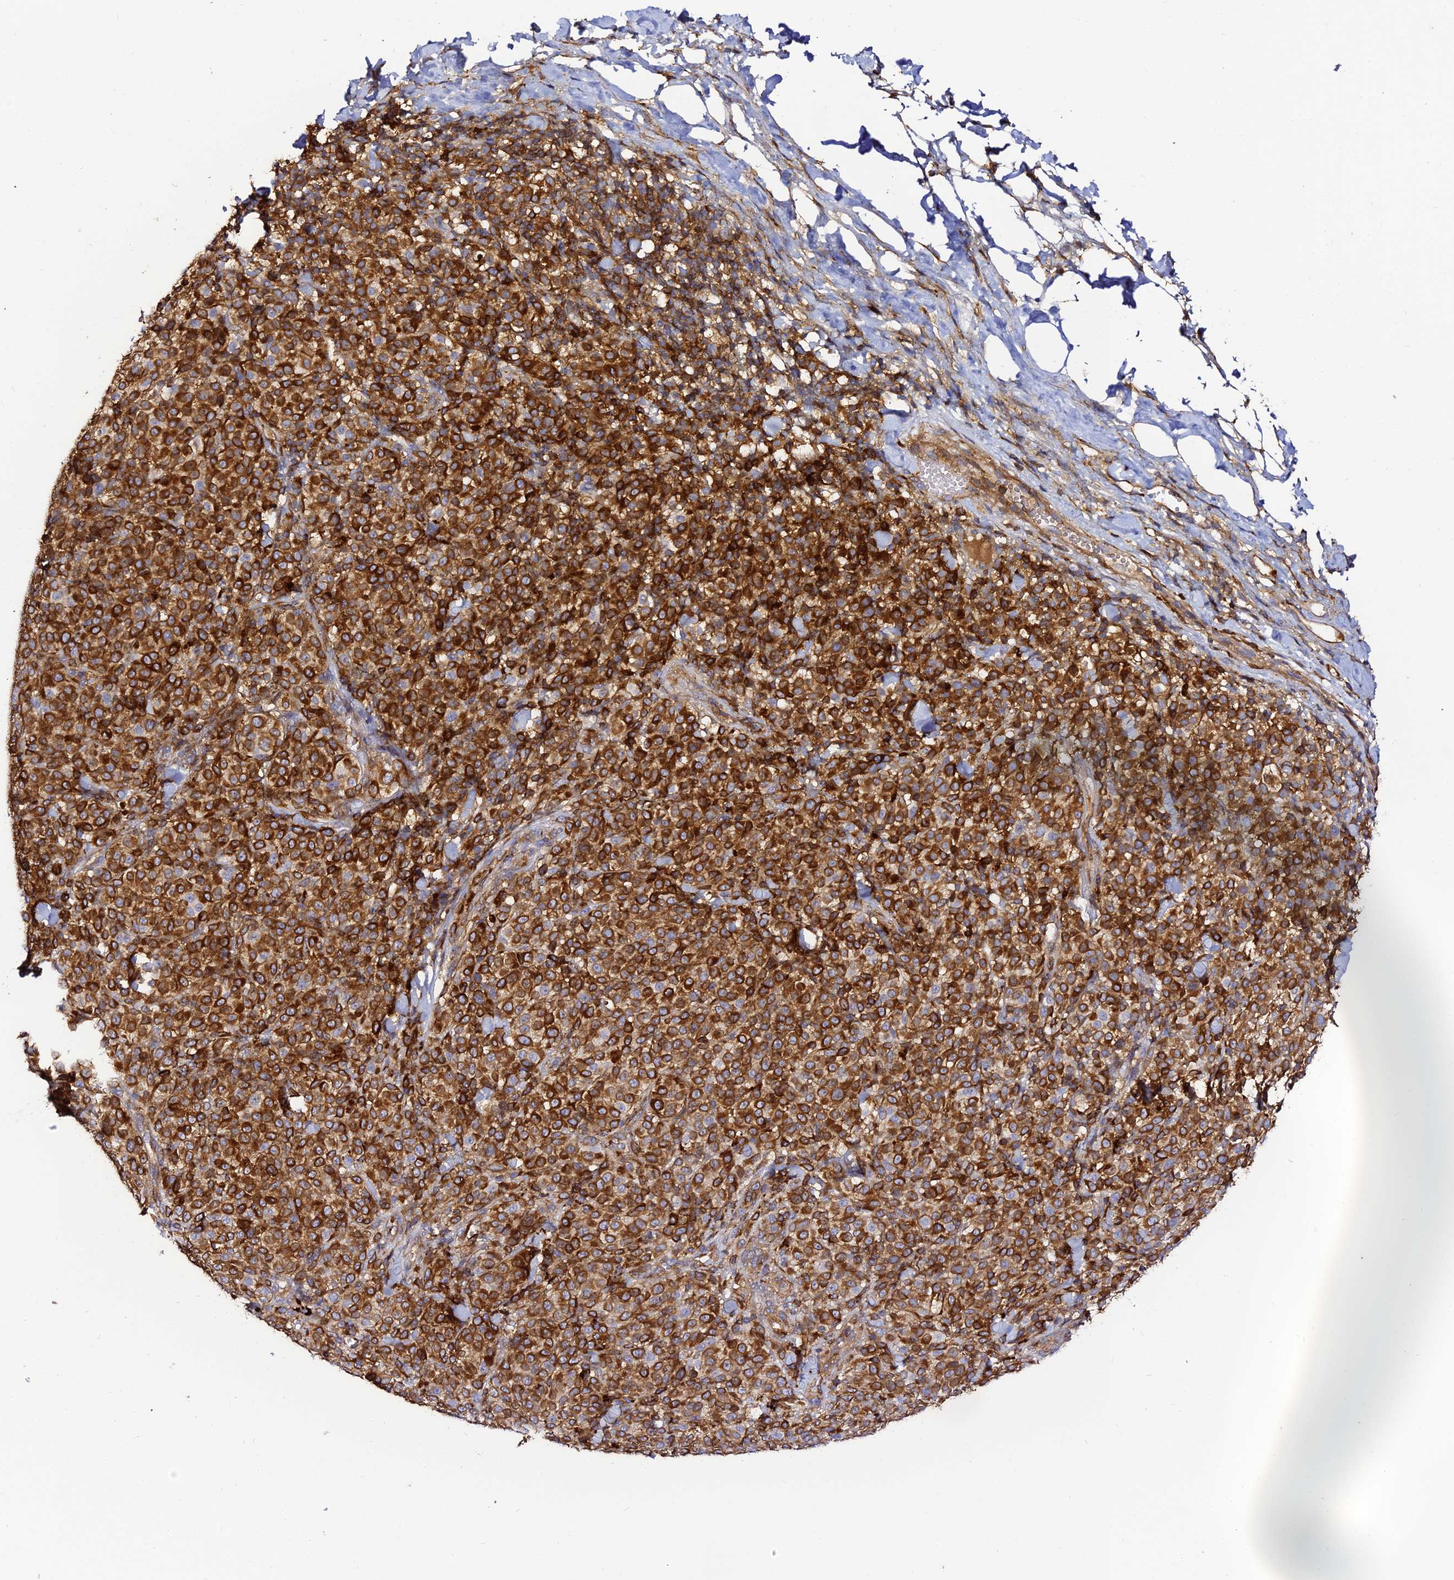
{"staining": {"intensity": "strong", "quantity": ">75%", "location": "cytoplasmic/membranous"}, "tissue": "melanoma", "cell_type": "Tumor cells", "image_type": "cancer", "snomed": [{"axis": "morphology", "description": "Normal tissue, NOS"}, {"axis": "morphology", "description": "Malignant melanoma, NOS"}, {"axis": "topography", "description": "Skin"}], "caption": "Immunohistochemistry (IHC) photomicrograph of human malignant melanoma stained for a protein (brown), which shows high levels of strong cytoplasmic/membranous staining in approximately >75% of tumor cells.", "gene": "TRPV2", "patient": {"sex": "female", "age": 34}}